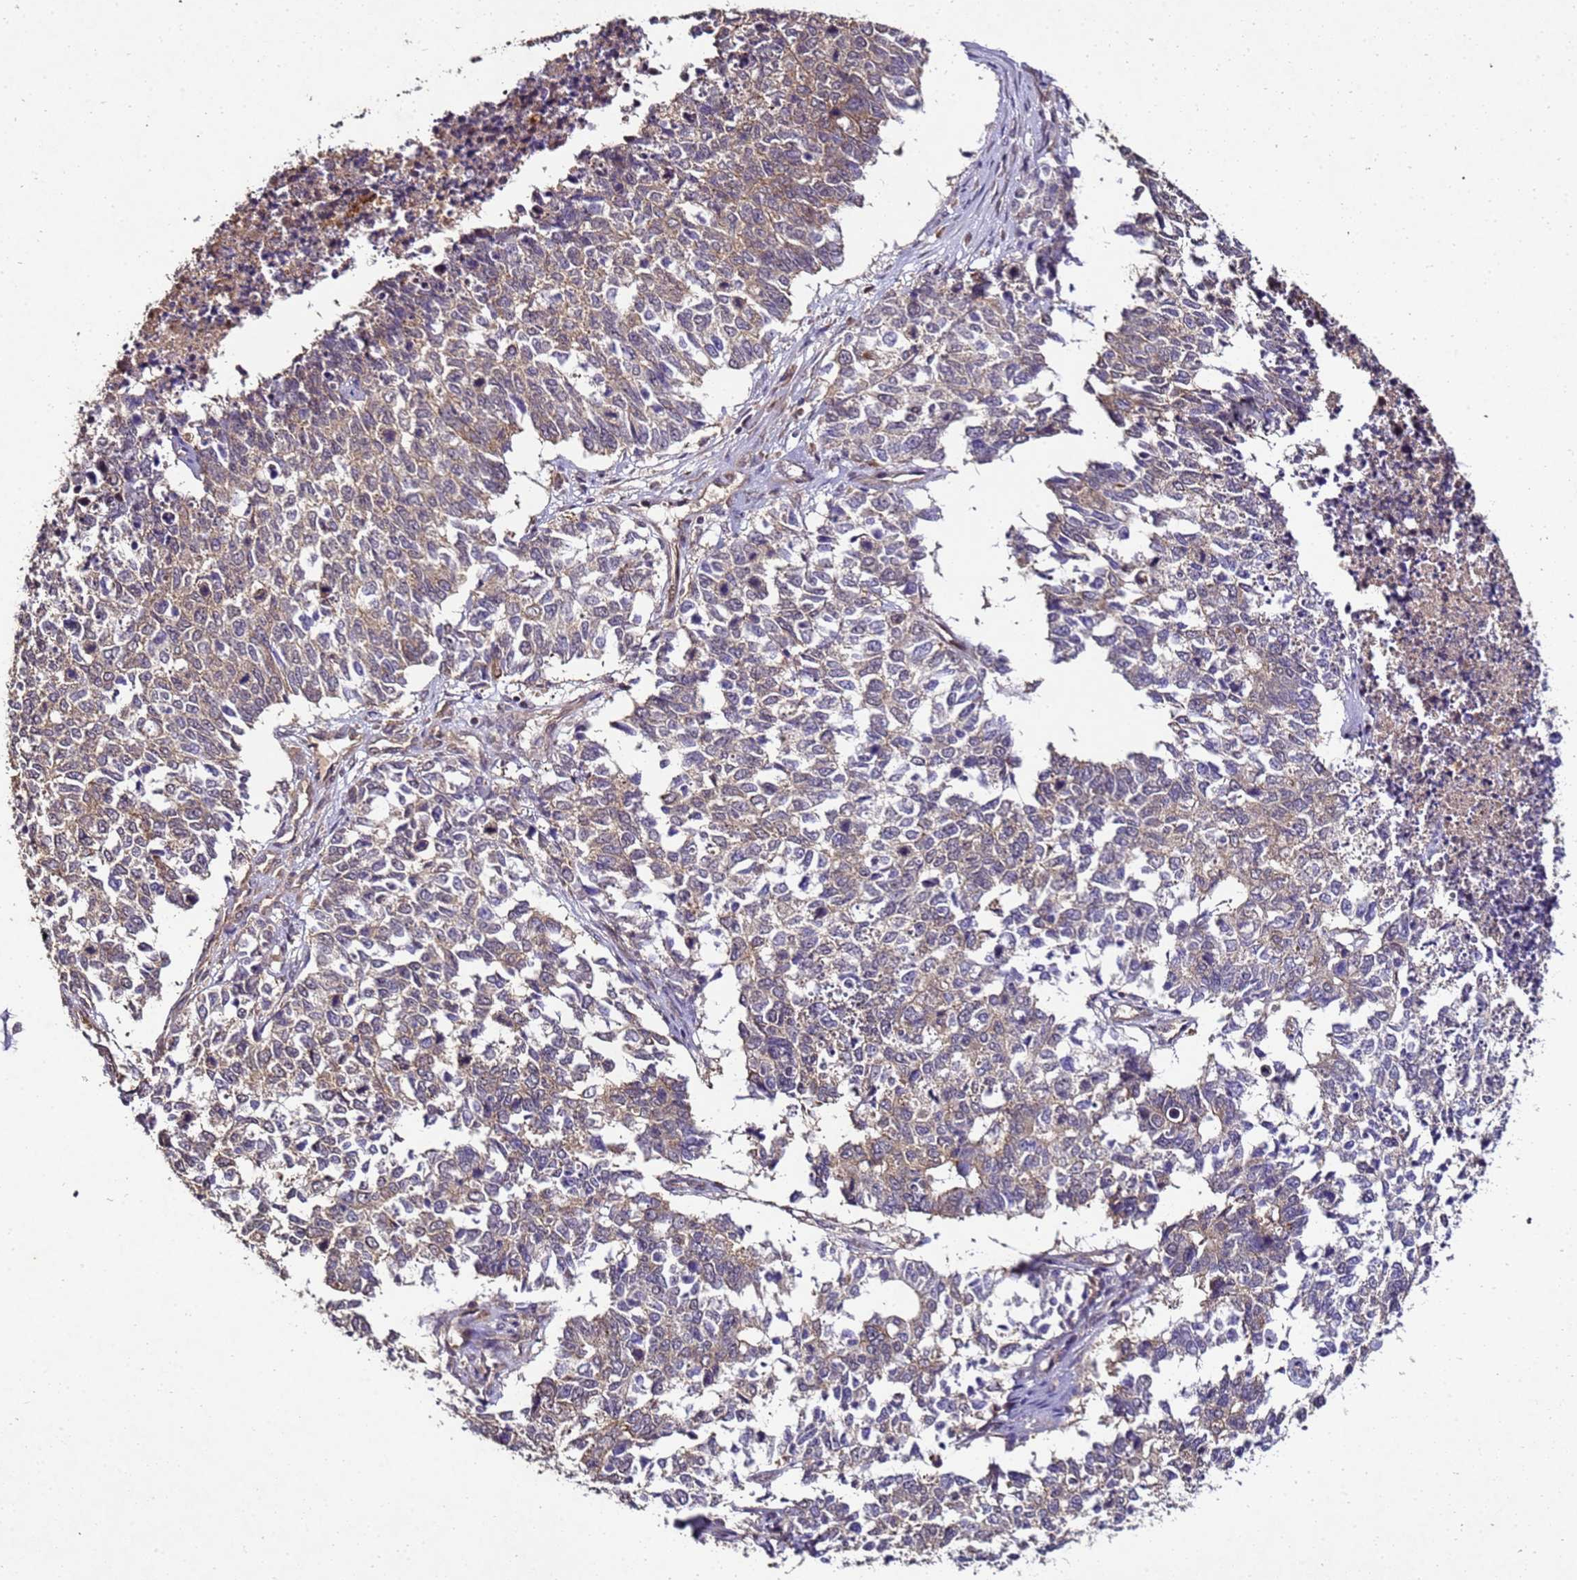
{"staining": {"intensity": "weak", "quantity": "25%-75%", "location": "cytoplasmic/membranous"}, "tissue": "cervical cancer", "cell_type": "Tumor cells", "image_type": "cancer", "snomed": [{"axis": "morphology", "description": "Squamous cell carcinoma, NOS"}, {"axis": "topography", "description": "Cervix"}], "caption": "A brown stain highlights weak cytoplasmic/membranous expression of a protein in cervical cancer (squamous cell carcinoma) tumor cells.", "gene": "ANKRD17", "patient": {"sex": "female", "age": 63}}